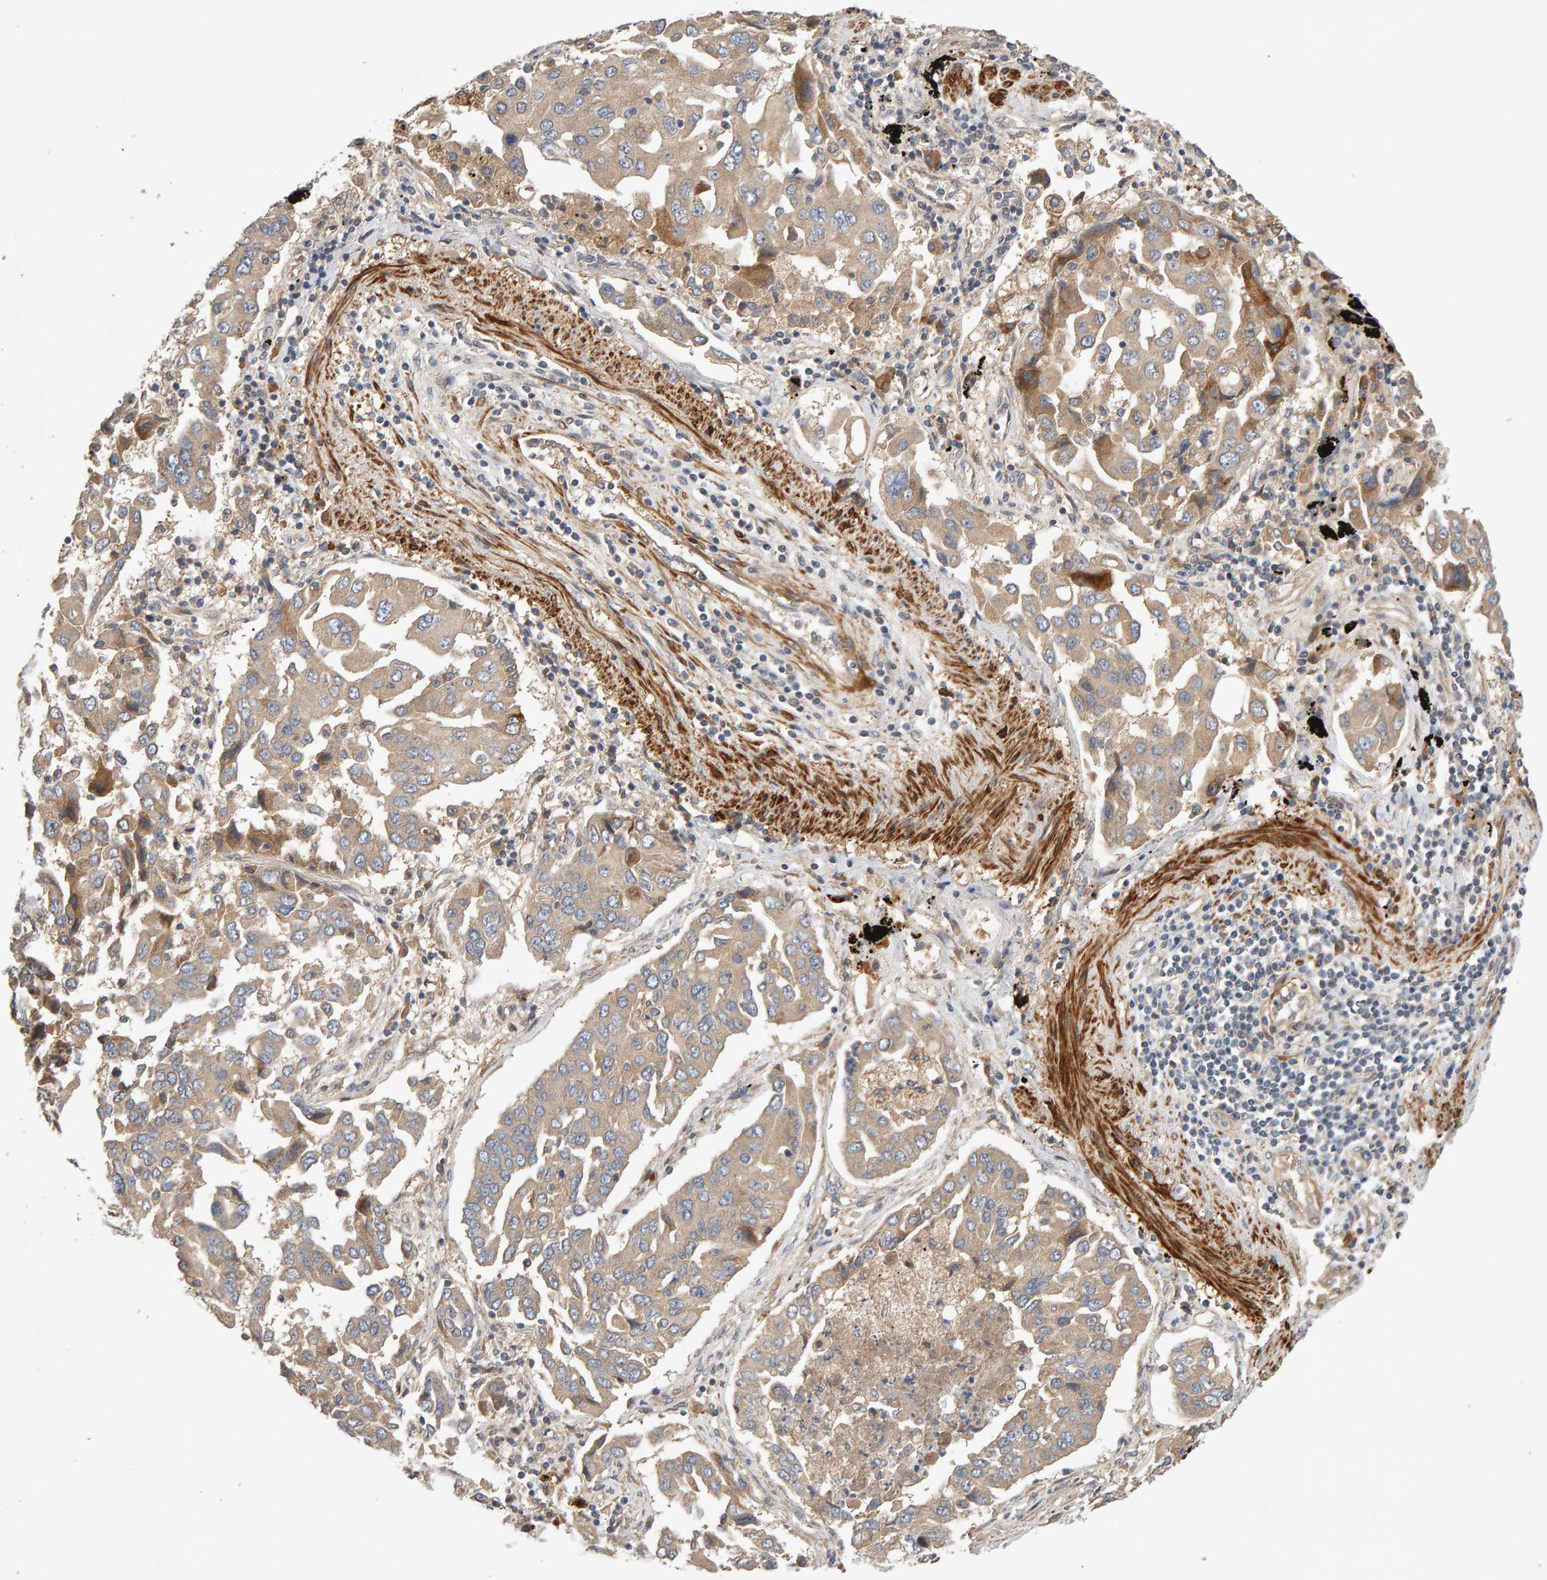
{"staining": {"intensity": "weak", "quantity": ">75%", "location": "cytoplasmic/membranous"}, "tissue": "lung cancer", "cell_type": "Tumor cells", "image_type": "cancer", "snomed": [{"axis": "morphology", "description": "Adenocarcinoma, NOS"}, {"axis": "topography", "description": "Lung"}], "caption": "Lung cancer (adenocarcinoma) stained with a protein marker reveals weak staining in tumor cells.", "gene": "RNF19A", "patient": {"sex": "female", "age": 65}}